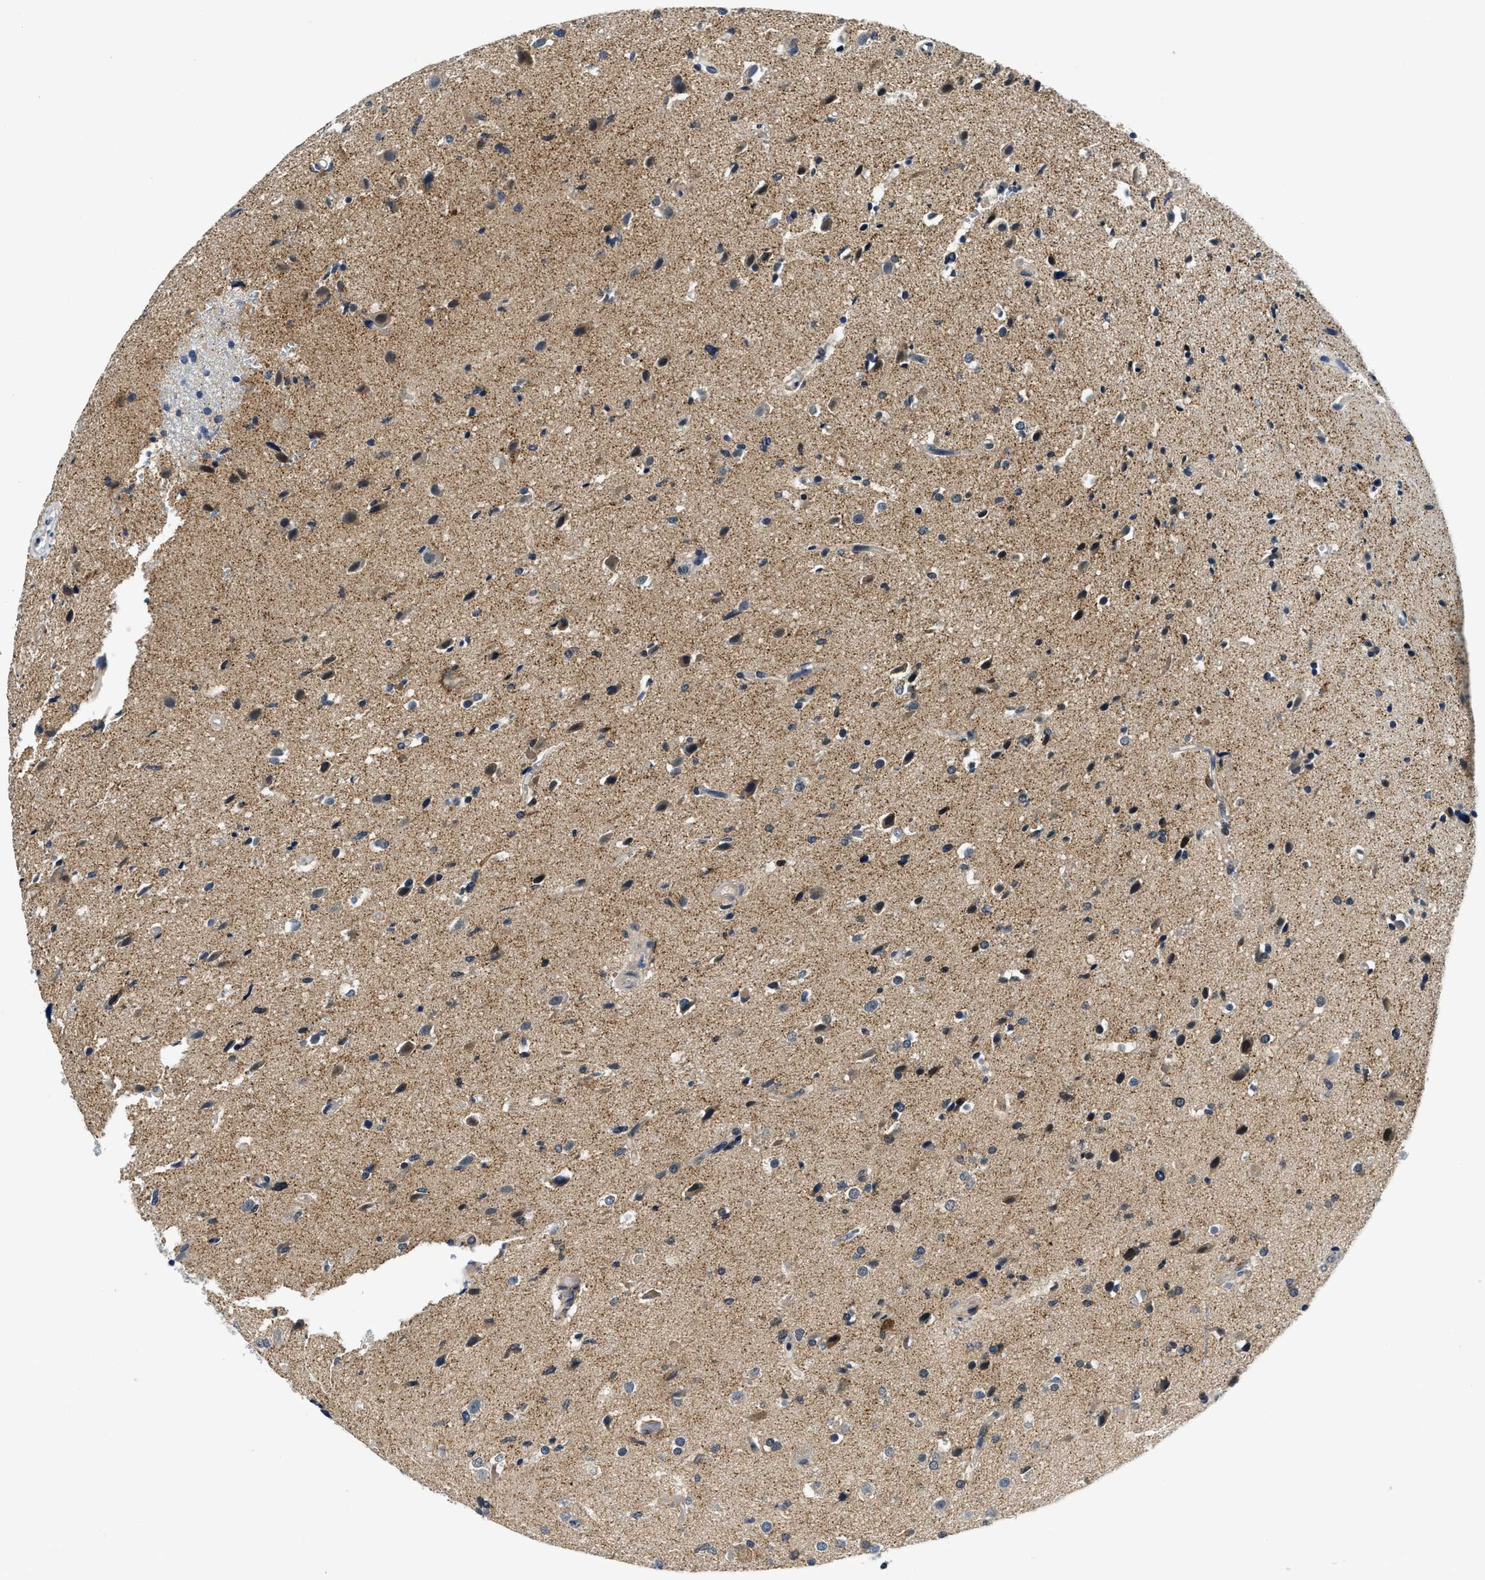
{"staining": {"intensity": "moderate", "quantity": "25%-75%", "location": "cytoplasmic/membranous"}, "tissue": "glioma", "cell_type": "Tumor cells", "image_type": "cancer", "snomed": [{"axis": "morphology", "description": "Glioma, malignant, High grade"}, {"axis": "topography", "description": "Brain"}], "caption": "Immunohistochemical staining of human malignant glioma (high-grade) shows medium levels of moderate cytoplasmic/membranous positivity in approximately 25%-75% of tumor cells. The protein of interest is stained brown, and the nuclei are stained in blue (DAB IHC with brightfield microscopy, high magnification).", "gene": "SMAD4", "patient": {"sex": "male", "age": 33}}